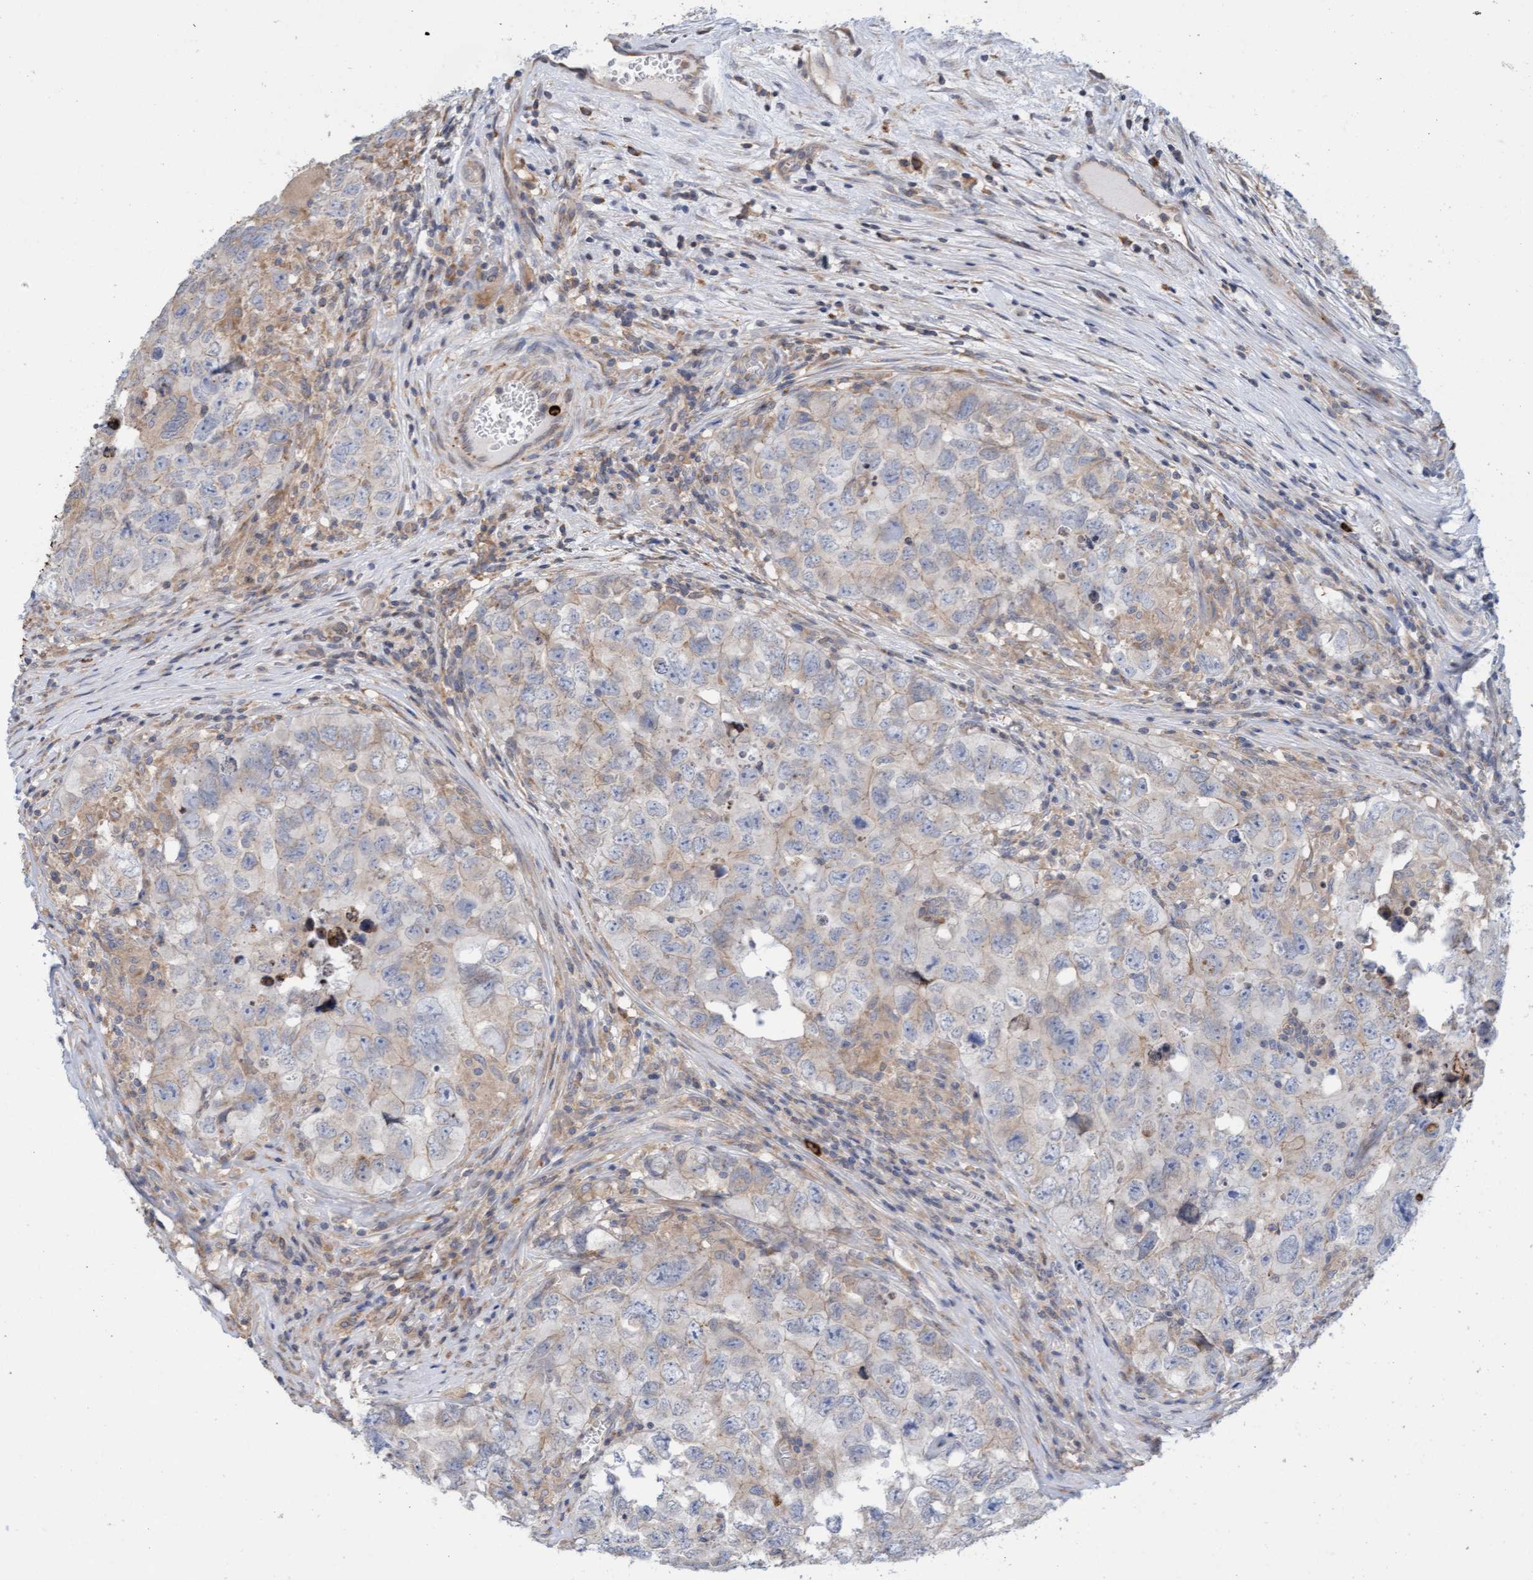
{"staining": {"intensity": "negative", "quantity": "none", "location": "none"}, "tissue": "testis cancer", "cell_type": "Tumor cells", "image_type": "cancer", "snomed": [{"axis": "morphology", "description": "Seminoma, NOS"}, {"axis": "morphology", "description": "Carcinoma, Embryonal, NOS"}, {"axis": "topography", "description": "Testis"}], "caption": "This is an IHC image of seminoma (testis). There is no staining in tumor cells.", "gene": "MMP8", "patient": {"sex": "male", "age": 43}}